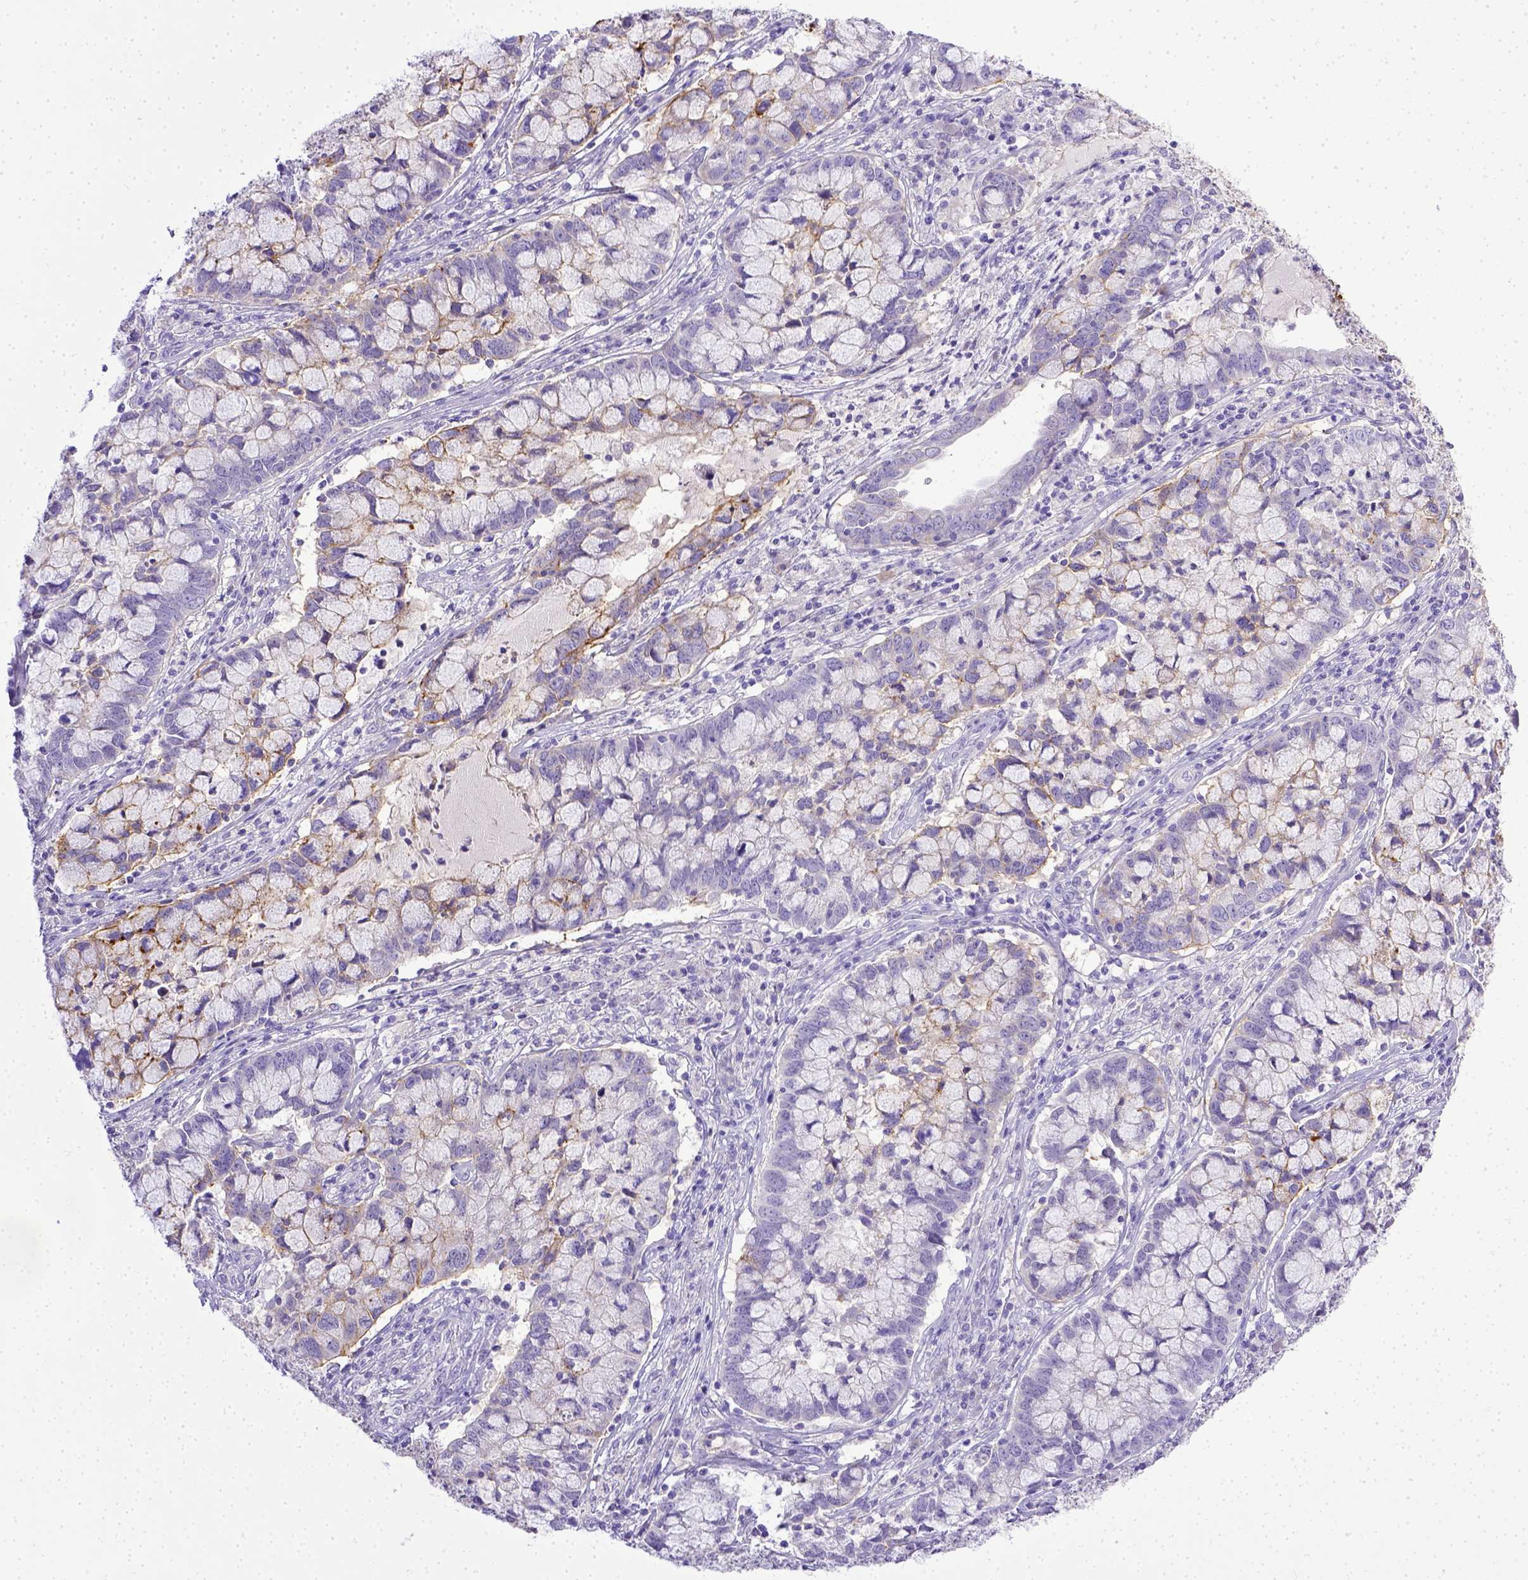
{"staining": {"intensity": "moderate", "quantity": "<25%", "location": "cytoplasmic/membranous"}, "tissue": "cervical cancer", "cell_type": "Tumor cells", "image_type": "cancer", "snomed": [{"axis": "morphology", "description": "Adenocarcinoma, NOS"}, {"axis": "topography", "description": "Cervix"}], "caption": "Moderate cytoplasmic/membranous protein staining is appreciated in approximately <25% of tumor cells in cervical cancer. (IHC, brightfield microscopy, high magnification).", "gene": "BTN1A1", "patient": {"sex": "female", "age": 40}}